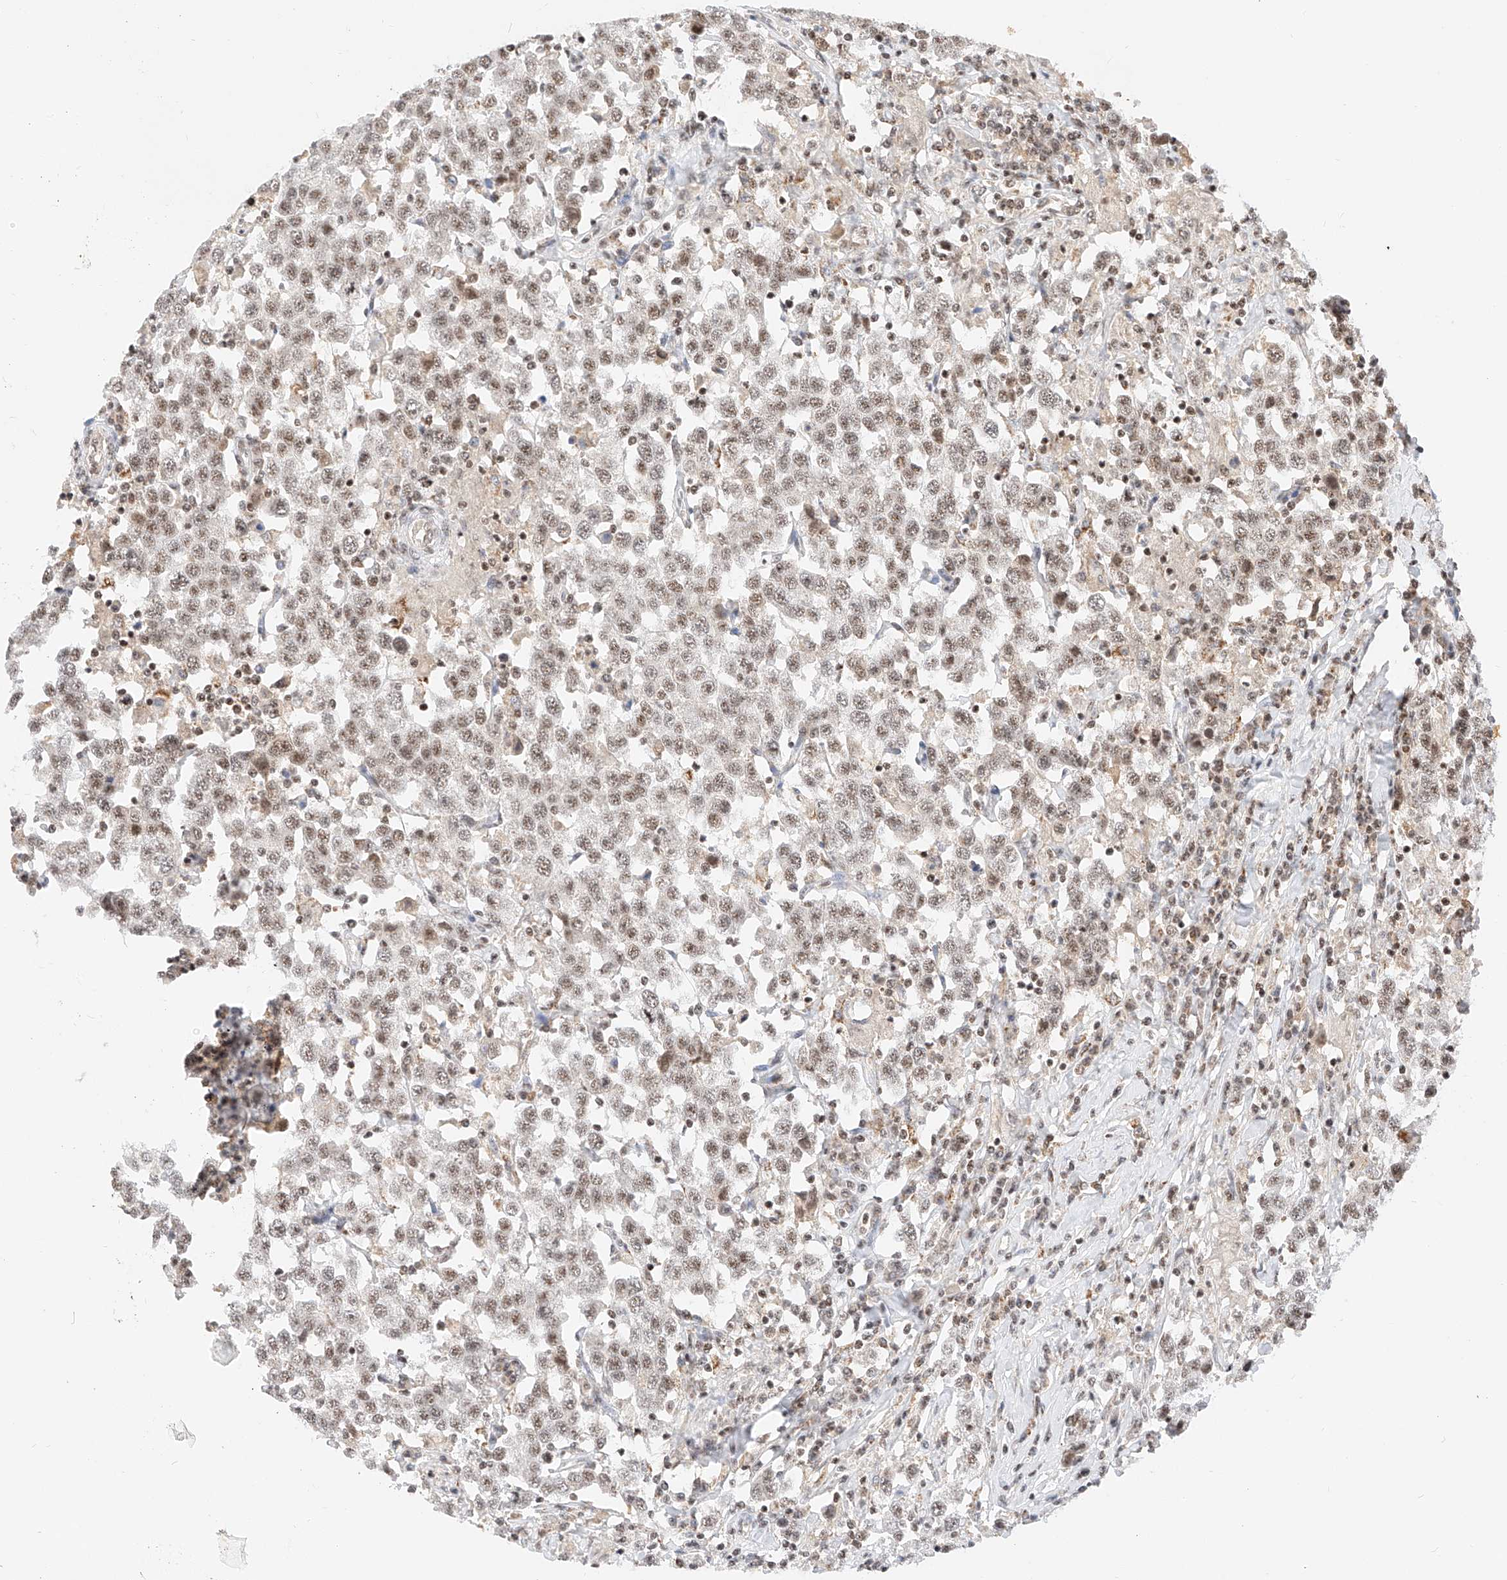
{"staining": {"intensity": "moderate", "quantity": ">75%", "location": "nuclear"}, "tissue": "testis cancer", "cell_type": "Tumor cells", "image_type": "cancer", "snomed": [{"axis": "morphology", "description": "Seminoma, NOS"}, {"axis": "topography", "description": "Testis"}], "caption": "Testis cancer stained with a protein marker exhibits moderate staining in tumor cells.", "gene": "NRF1", "patient": {"sex": "male", "age": 41}}